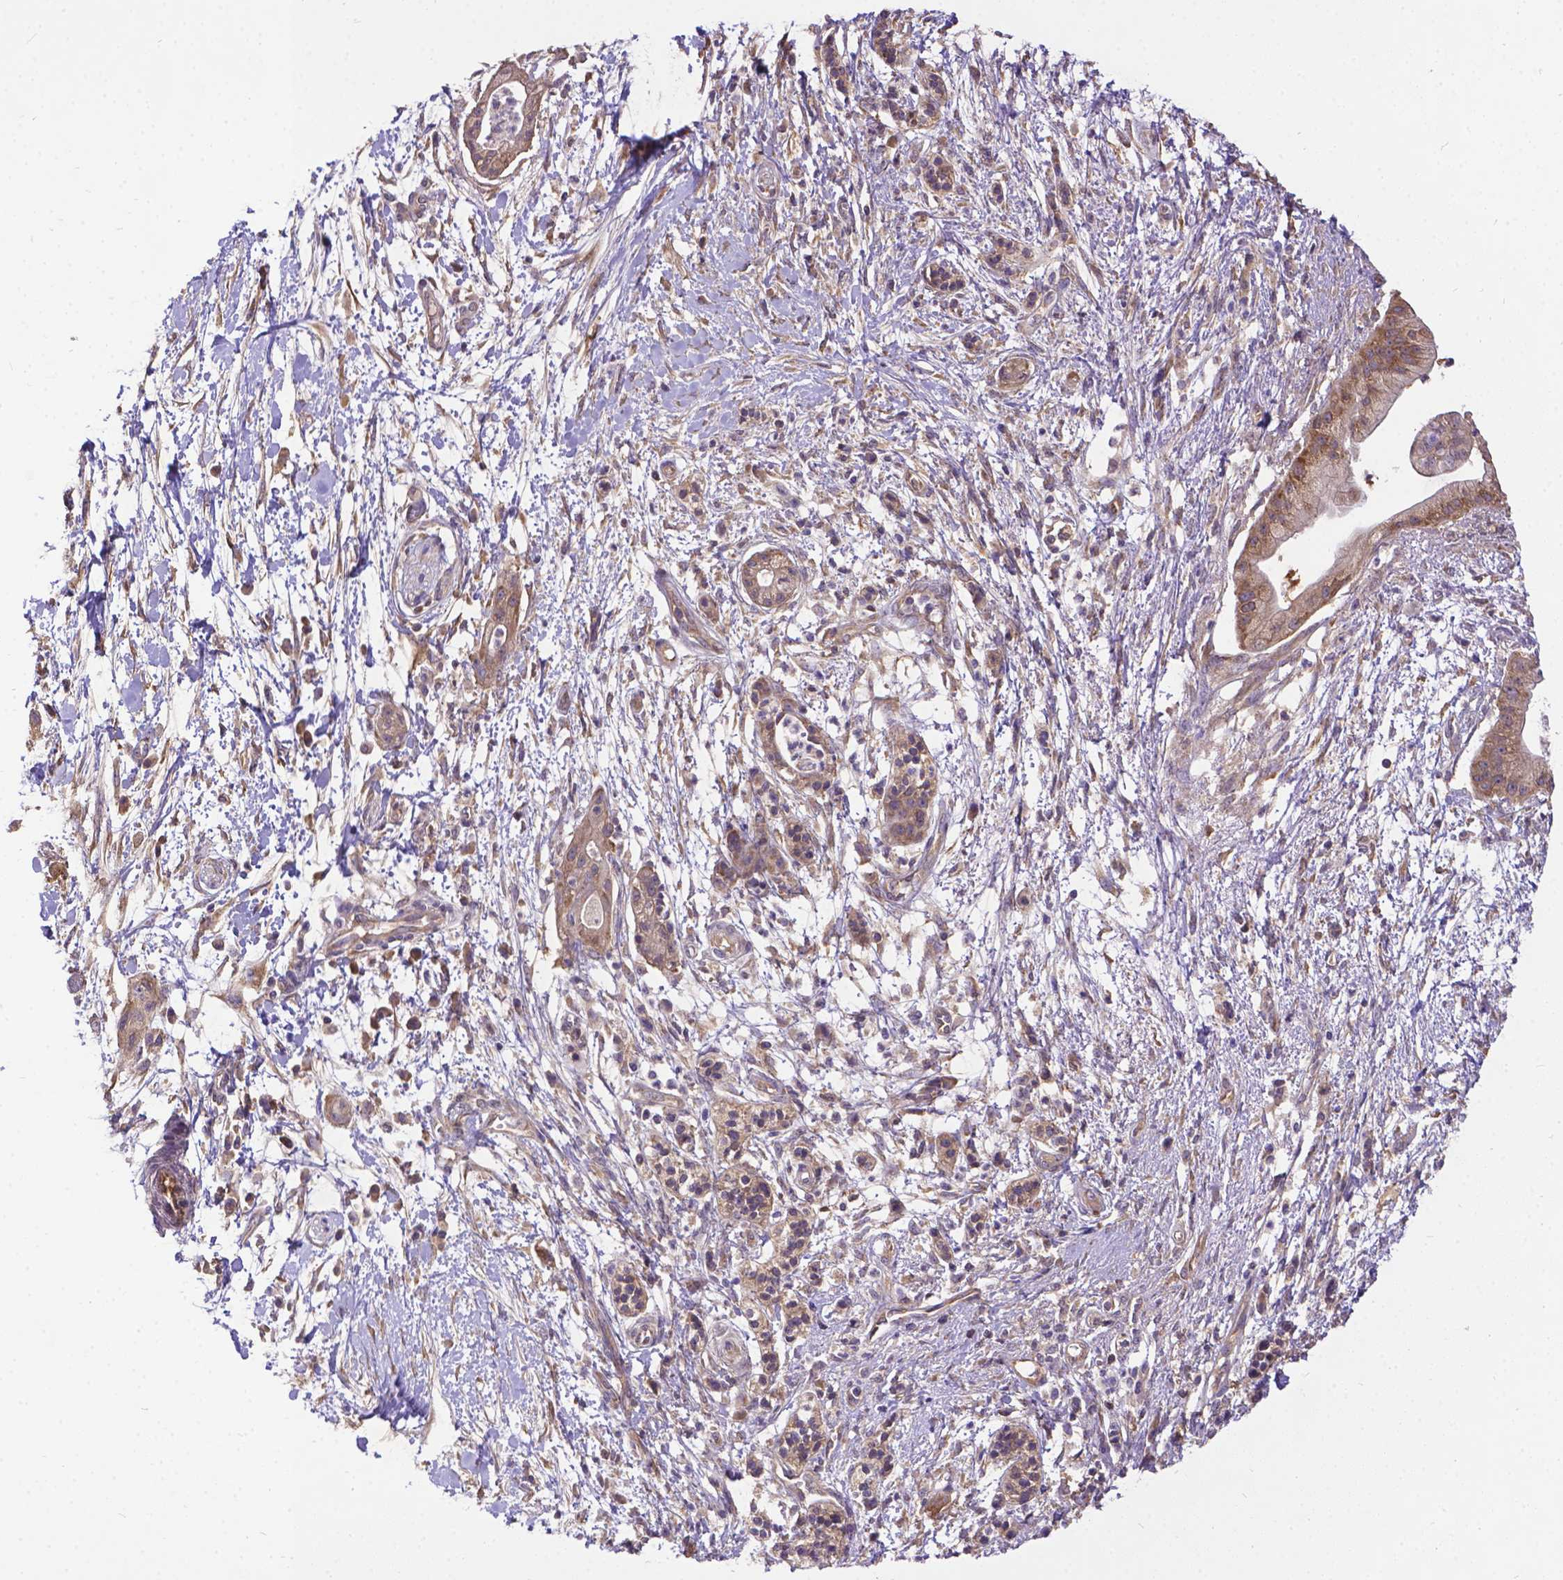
{"staining": {"intensity": "moderate", "quantity": ">75%", "location": "cytoplasmic/membranous"}, "tissue": "pancreatic cancer", "cell_type": "Tumor cells", "image_type": "cancer", "snomed": [{"axis": "morphology", "description": "Normal tissue, NOS"}, {"axis": "morphology", "description": "Adenocarcinoma, NOS"}, {"axis": "topography", "description": "Lymph node"}, {"axis": "topography", "description": "Pancreas"}], "caption": "Immunohistochemistry photomicrograph of neoplastic tissue: human pancreatic cancer stained using immunohistochemistry (IHC) displays medium levels of moderate protein expression localized specifically in the cytoplasmic/membranous of tumor cells, appearing as a cytoplasmic/membranous brown color.", "gene": "DENND6A", "patient": {"sex": "female", "age": 58}}